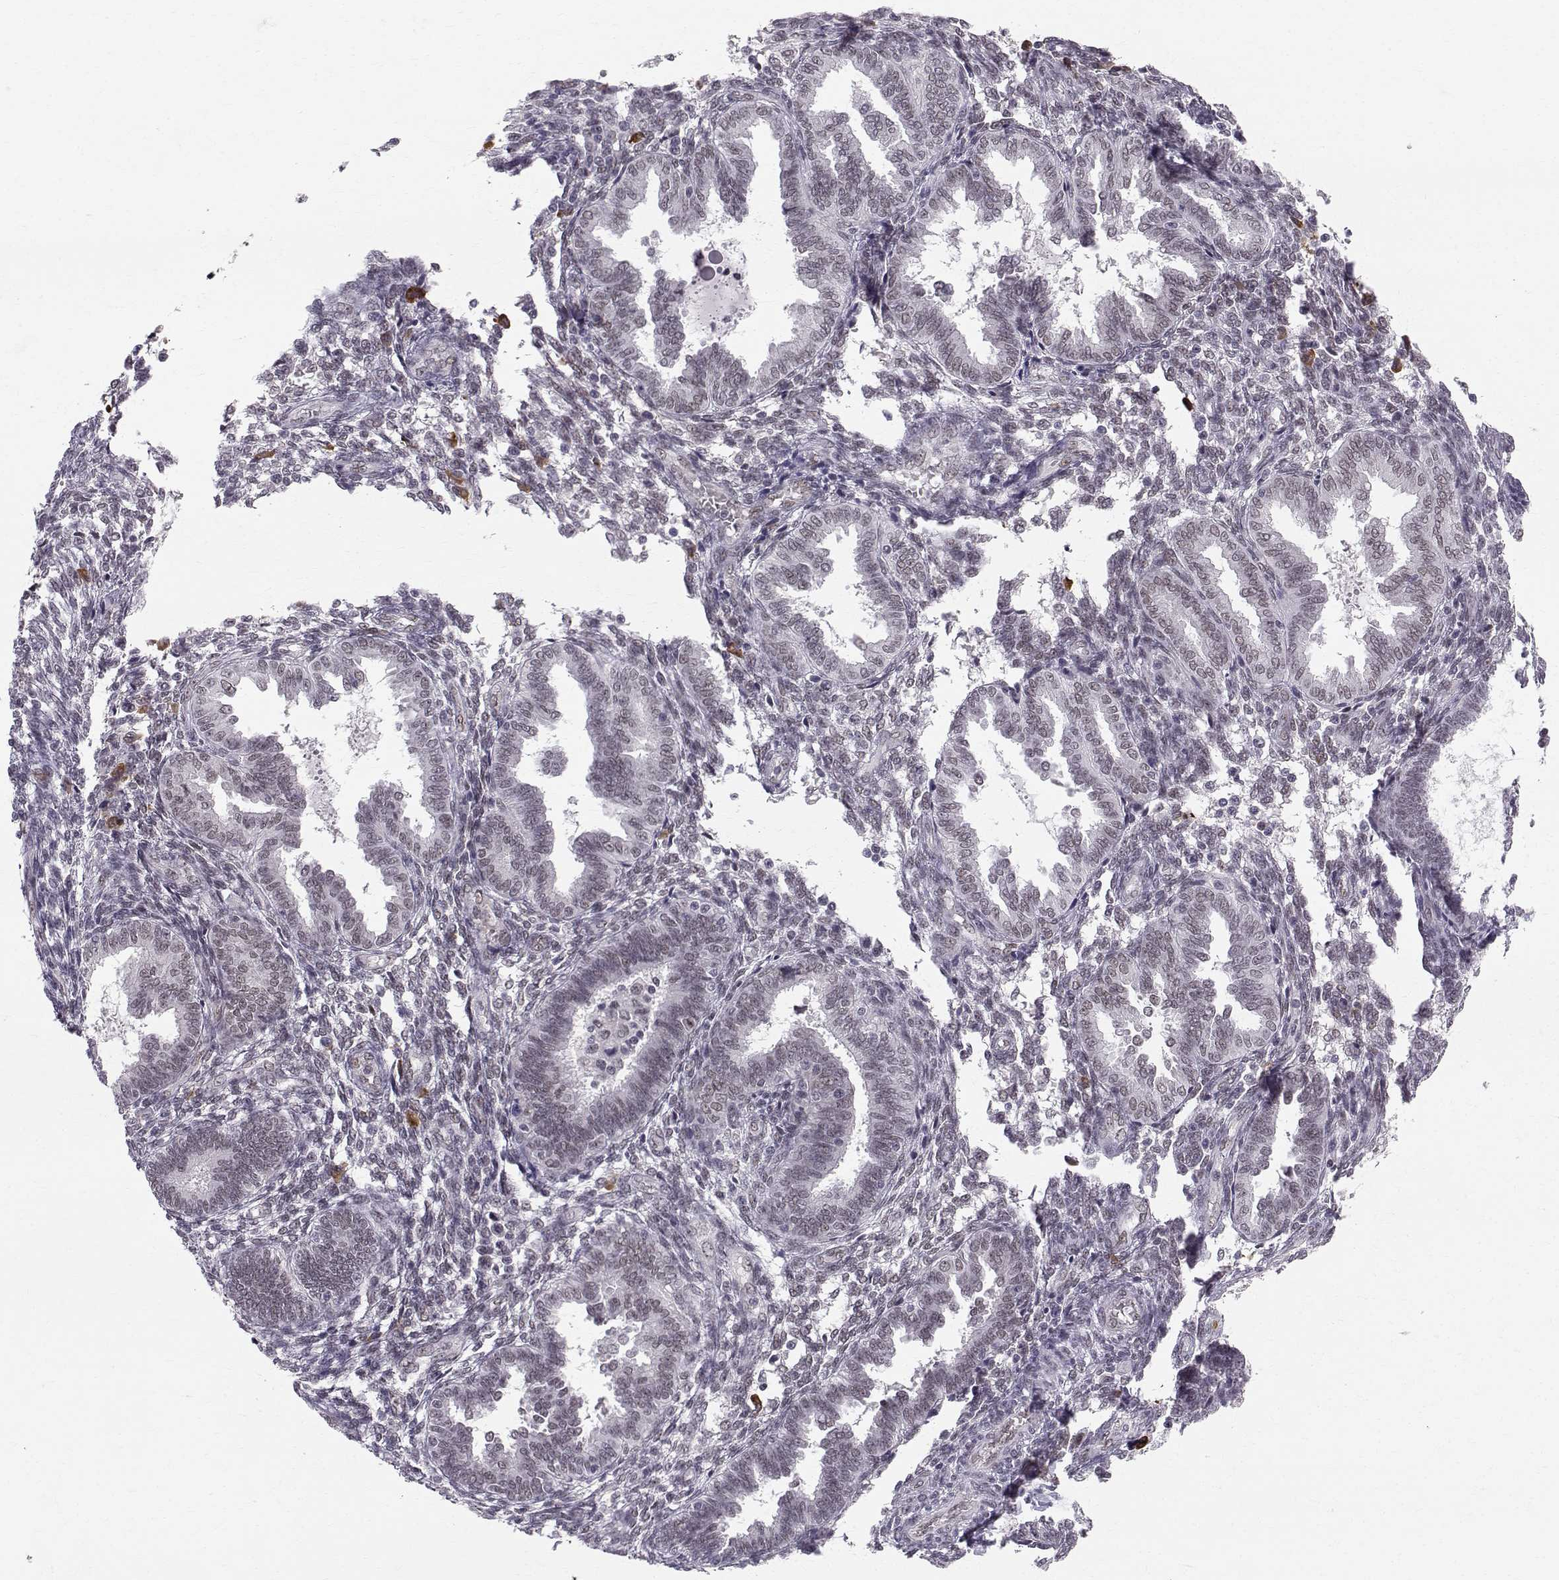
{"staining": {"intensity": "negative", "quantity": "none", "location": "none"}, "tissue": "endometrium", "cell_type": "Cells in endometrial stroma", "image_type": "normal", "snomed": [{"axis": "morphology", "description": "Normal tissue, NOS"}, {"axis": "topography", "description": "Endometrium"}], "caption": "IHC micrograph of unremarkable endometrium: endometrium stained with DAB (3,3'-diaminobenzidine) displays no significant protein expression in cells in endometrial stroma.", "gene": "RPP38", "patient": {"sex": "female", "age": 42}}